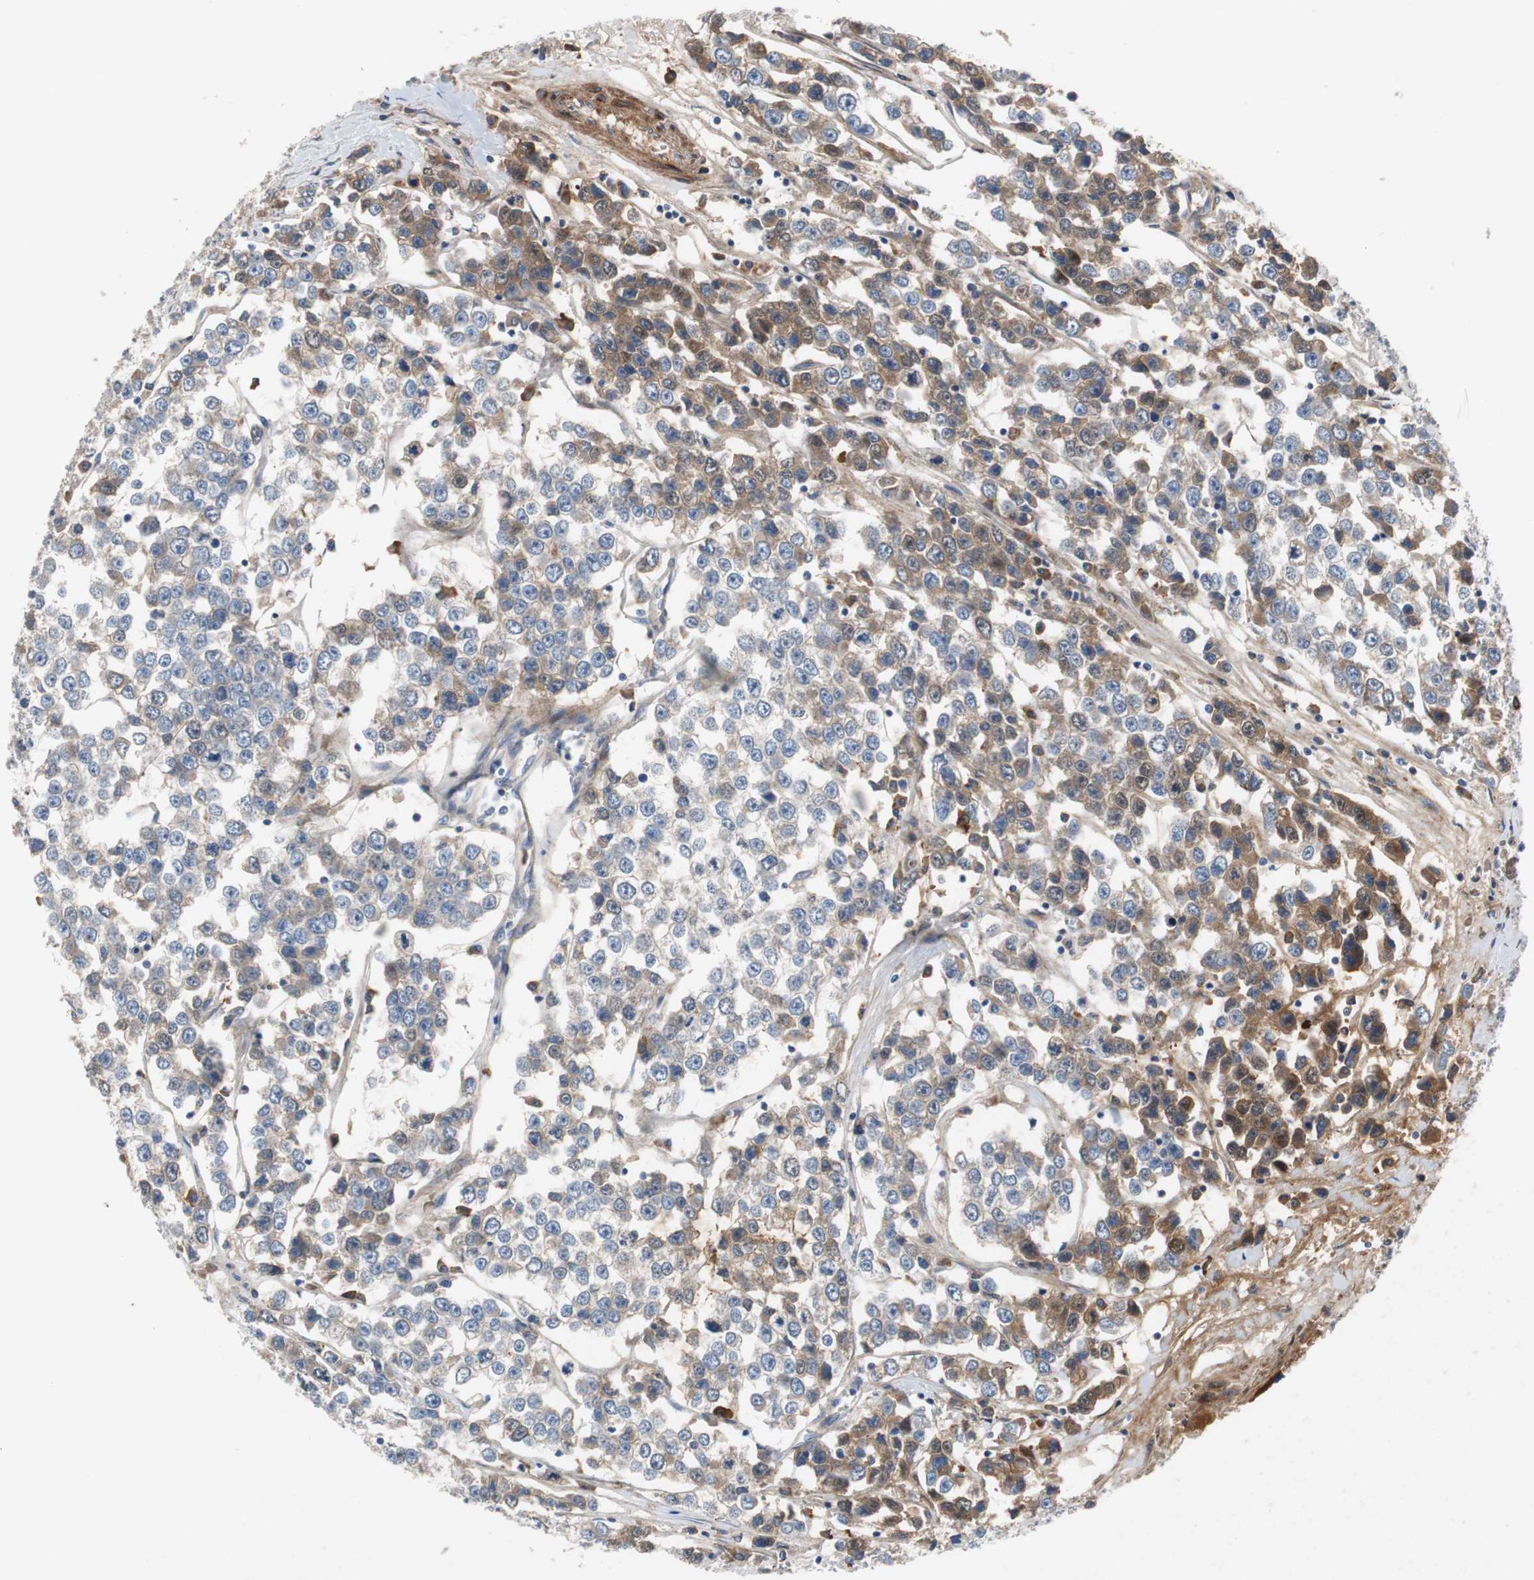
{"staining": {"intensity": "weak", "quantity": "25%-75%", "location": "cytoplasmic/membranous"}, "tissue": "testis cancer", "cell_type": "Tumor cells", "image_type": "cancer", "snomed": [{"axis": "morphology", "description": "Seminoma, NOS"}, {"axis": "morphology", "description": "Carcinoma, Embryonal, NOS"}, {"axis": "topography", "description": "Testis"}], "caption": "High-power microscopy captured an IHC photomicrograph of testis seminoma, revealing weak cytoplasmic/membranous positivity in about 25%-75% of tumor cells.", "gene": "SORT1", "patient": {"sex": "male", "age": 52}}